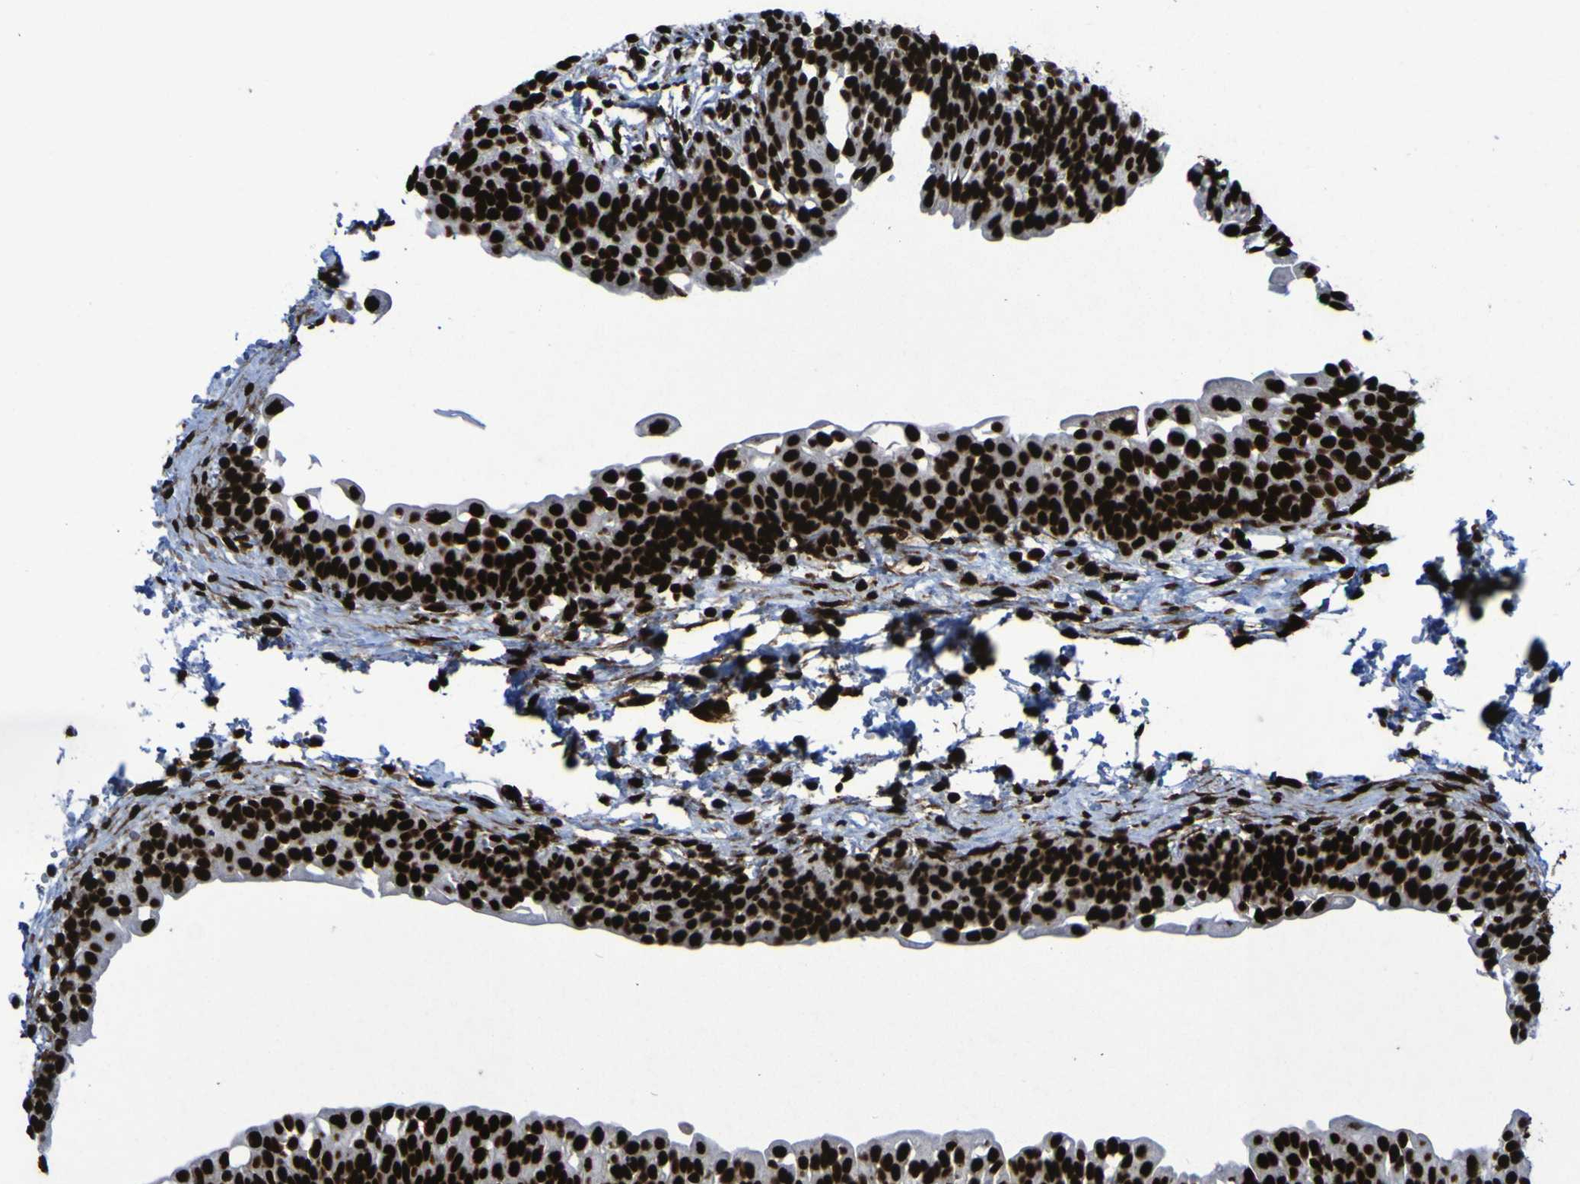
{"staining": {"intensity": "strong", "quantity": ">75%", "location": "nuclear"}, "tissue": "urinary bladder", "cell_type": "Urothelial cells", "image_type": "normal", "snomed": [{"axis": "morphology", "description": "Normal tissue, NOS"}, {"axis": "topography", "description": "Urinary bladder"}], "caption": "Urinary bladder stained for a protein exhibits strong nuclear positivity in urothelial cells.", "gene": "NPM1", "patient": {"sex": "male", "age": 55}}